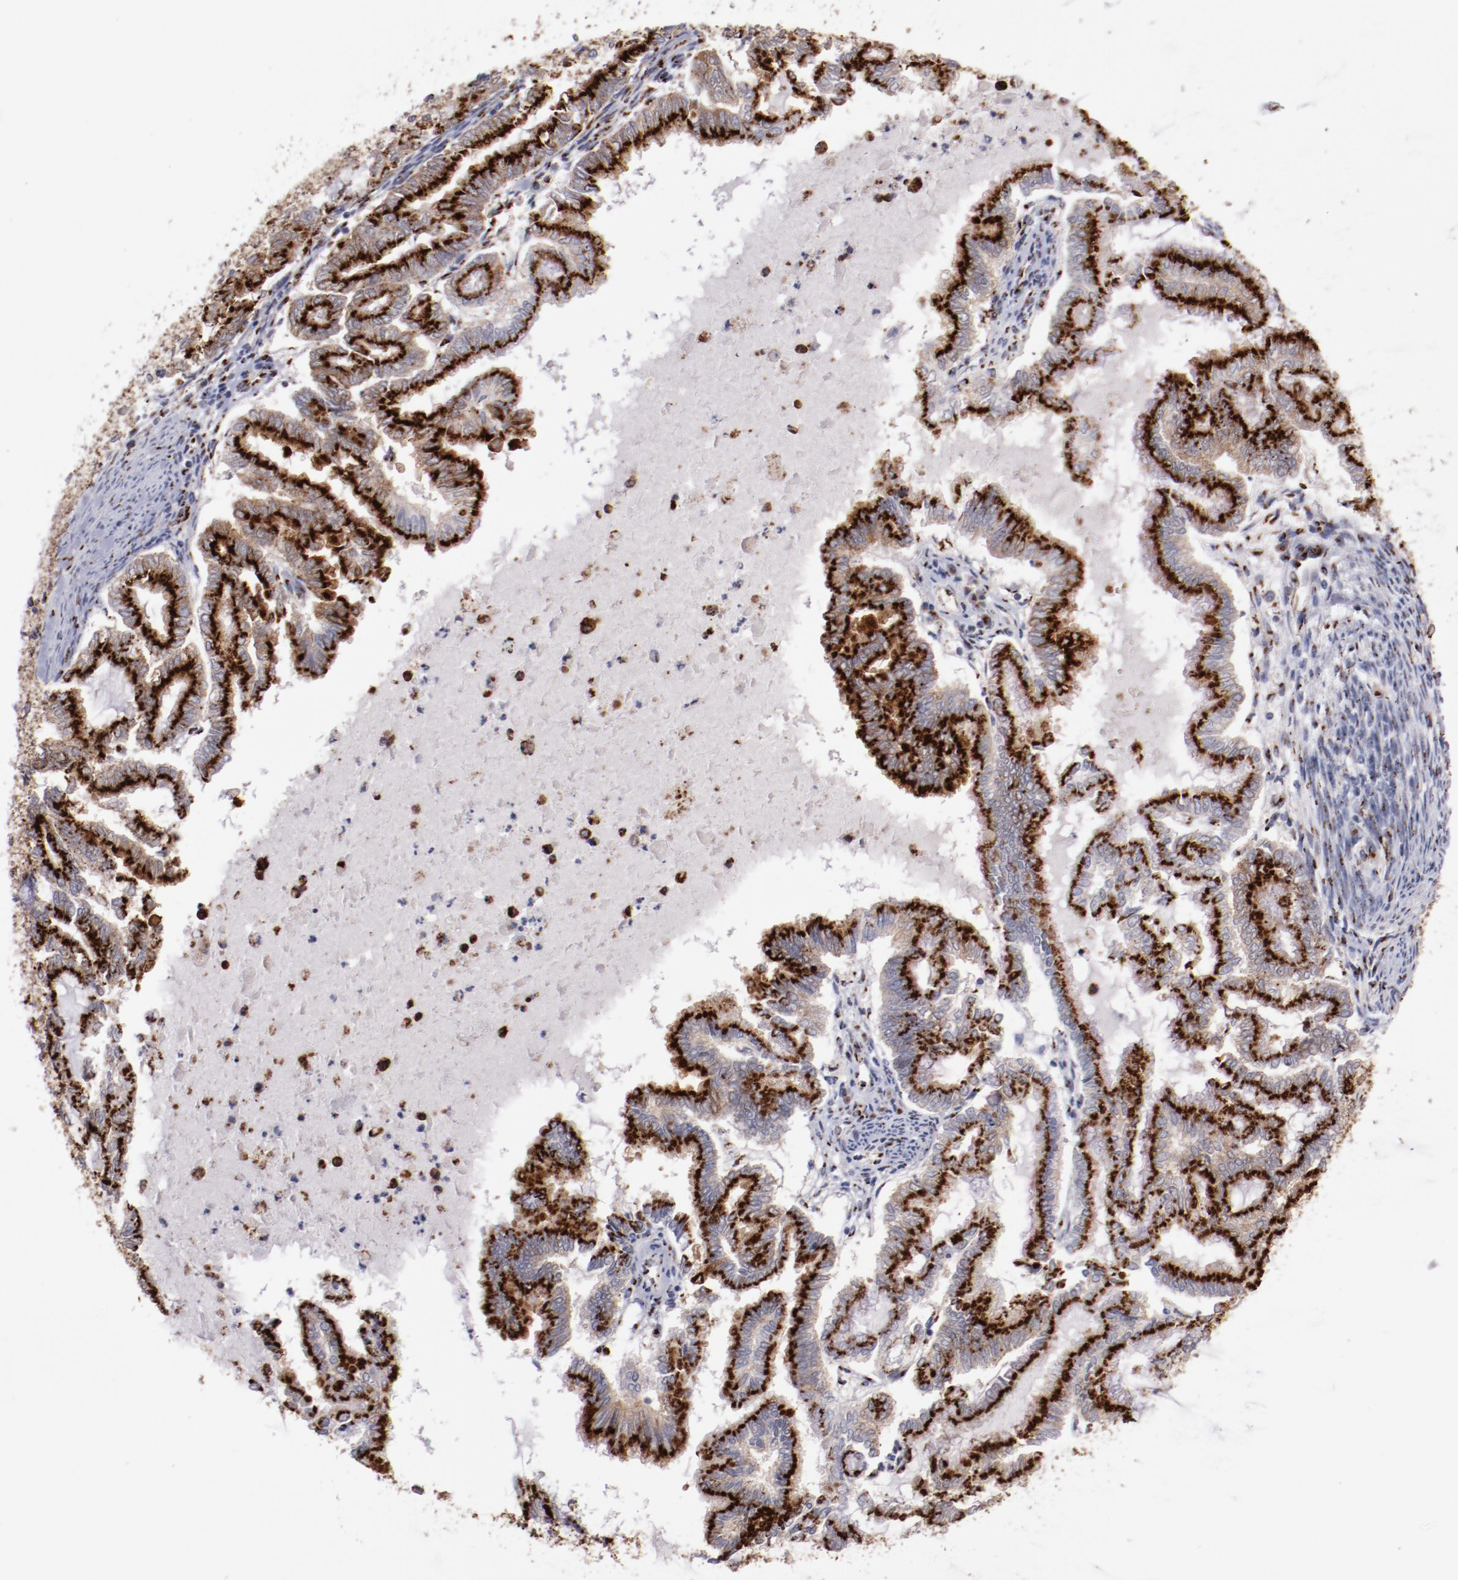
{"staining": {"intensity": "strong", "quantity": ">75%", "location": "nuclear"}, "tissue": "endometrial cancer", "cell_type": "Tumor cells", "image_type": "cancer", "snomed": [{"axis": "morphology", "description": "Adenocarcinoma, NOS"}, {"axis": "topography", "description": "Endometrium"}], "caption": "Immunohistochemical staining of human endometrial cancer shows strong nuclear protein staining in about >75% of tumor cells.", "gene": "GOLIM4", "patient": {"sex": "female", "age": 79}}